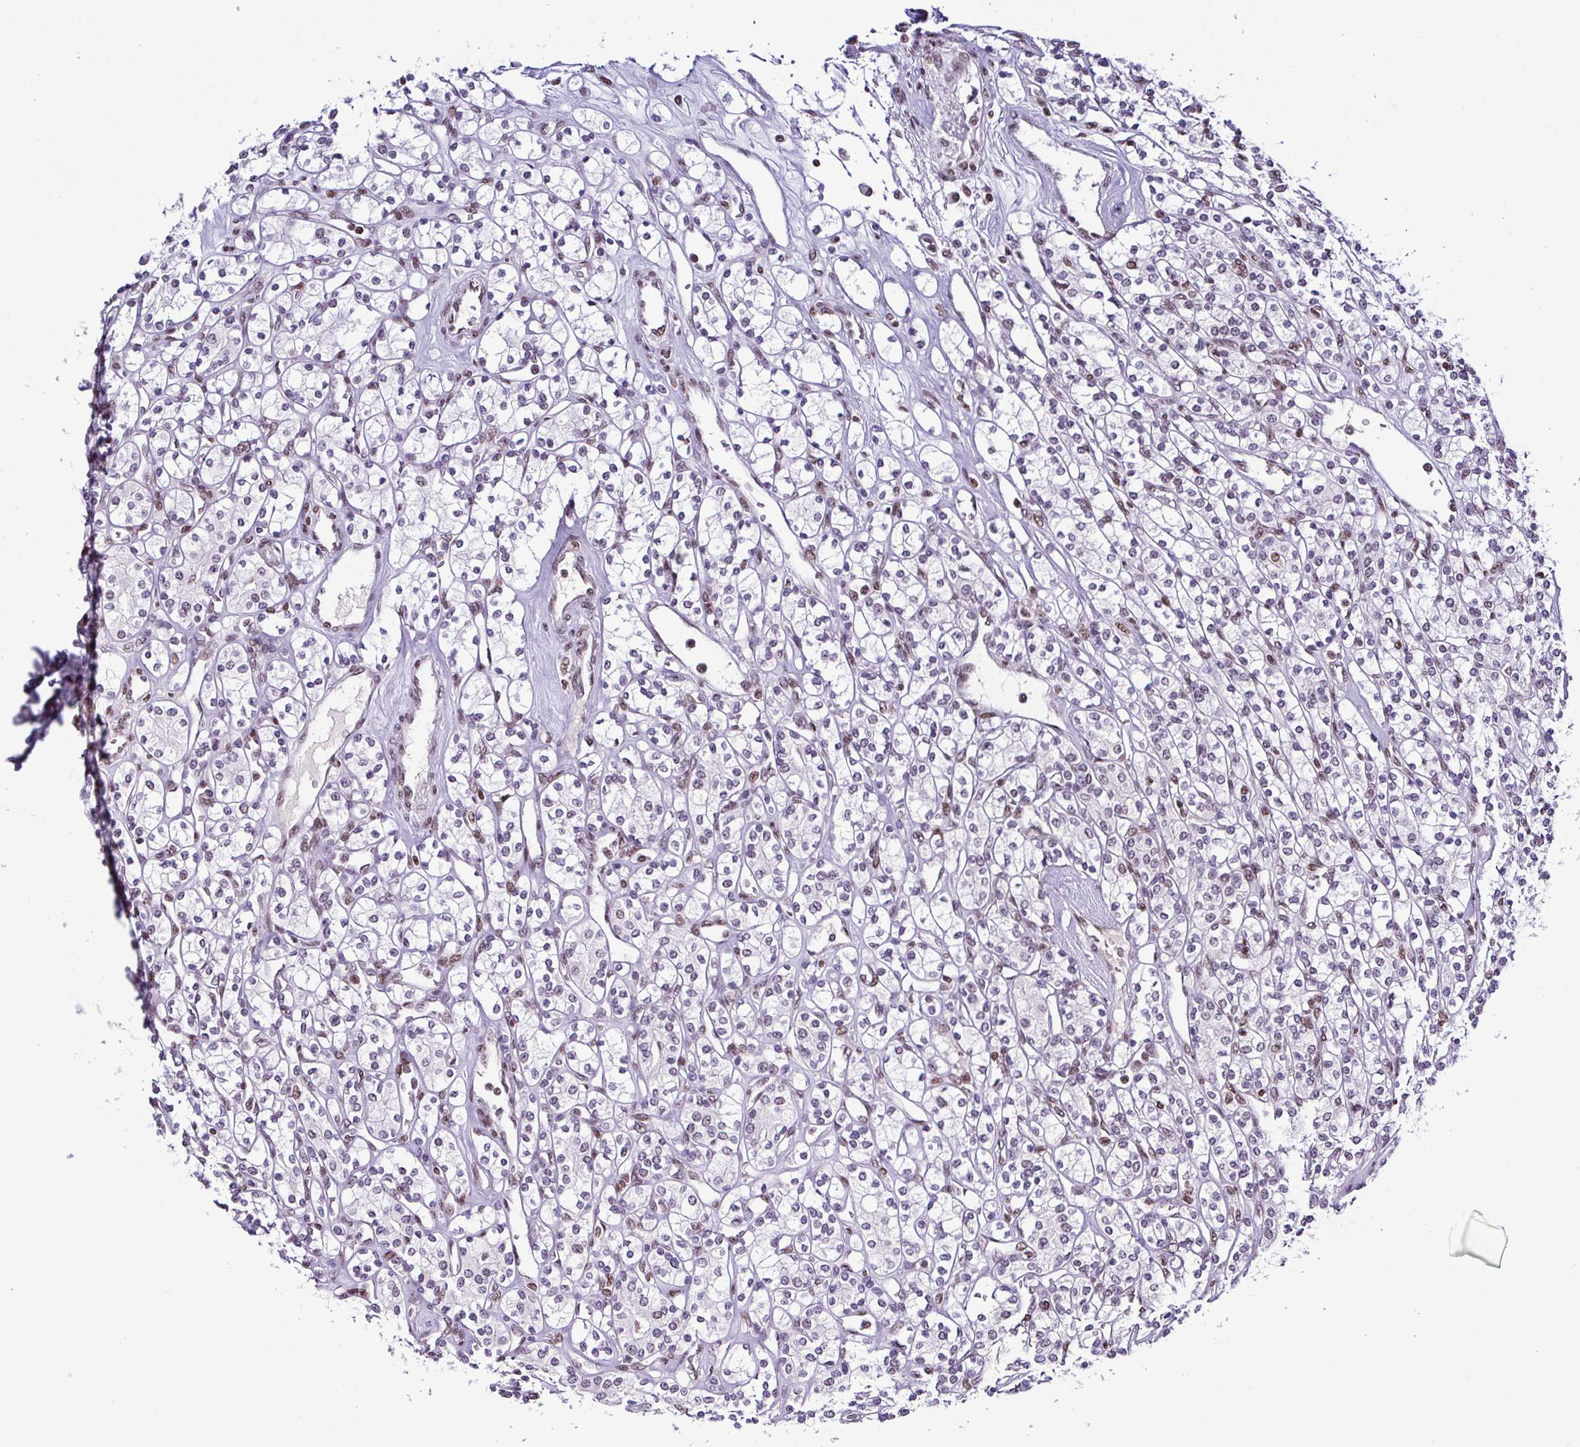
{"staining": {"intensity": "negative", "quantity": "none", "location": "none"}, "tissue": "renal cancer", "cell_type": "Tumor cells", "image_type": "cancer", "snomed": [{"axis": "morphology", "description": "Adenocarcinoma, NOS"}, {"axis": "topography", "description": "Kidney"}], "caption": "The immunohistochemistry (IHC) histopathology image has no significant staining in tumor cells of renal cancer (adenocarcinoma) tissue.", "gene": "DR1", "patient": {"sex": "male", "age": 77}}